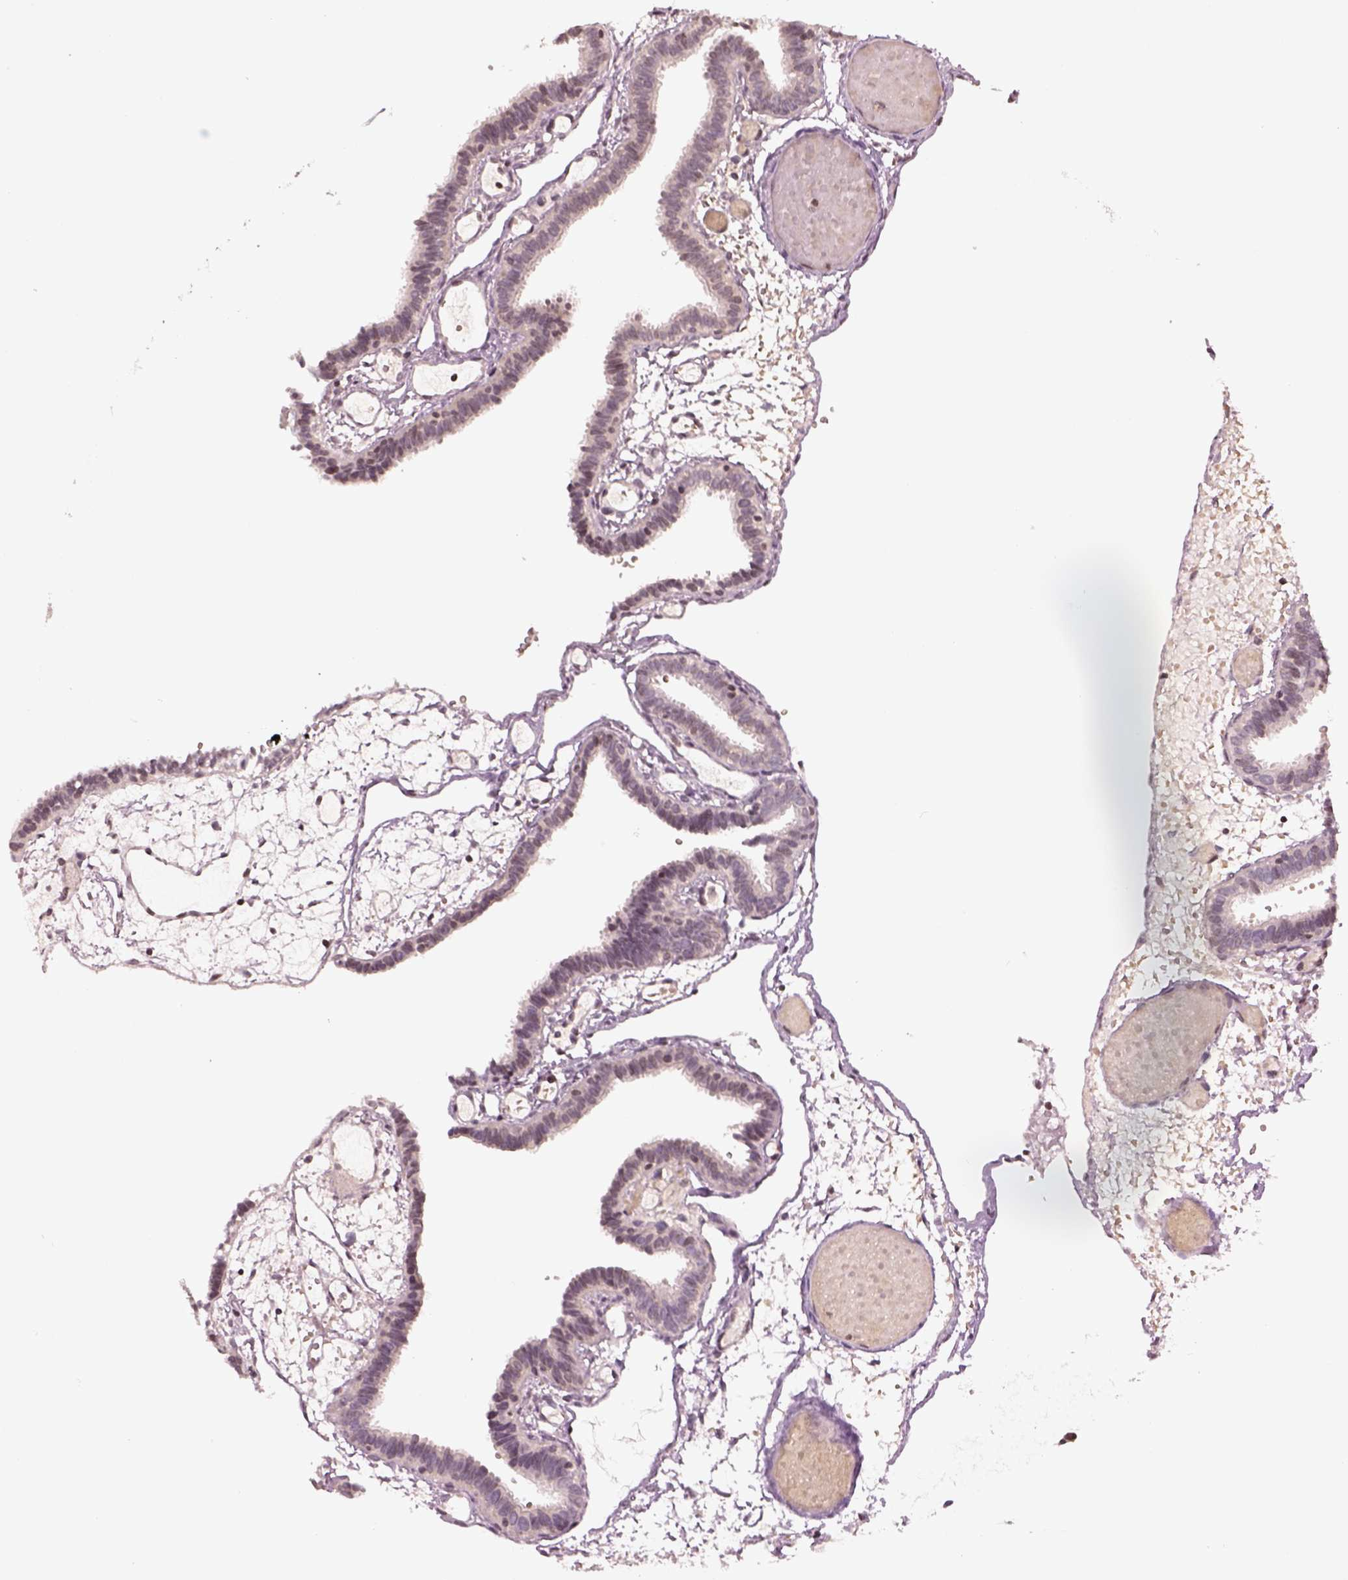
{"staining": {"intensity": "negative", "quantity": "none", "location": "none"}, "tissue": "fallopian tube", "cell_type": "Glandular cells", "image_type": "normal", "snomed": [{"axis": "morphology", "description": "Normal tissue, NOS"}, {"axis": "topography", "description": "Fallopian tube"}], "caption": "Immunohistochemical staining of benign fallopian tube exhibits no significant expression in glandular cells. (Stains: DAB immunohistochemistry (IHC) with hematoxylin counter stain, Microscopy: brightfield microscopy at high magnification).", "gene": "GRM4", "patient": {"sex": "female", "age": 37}}